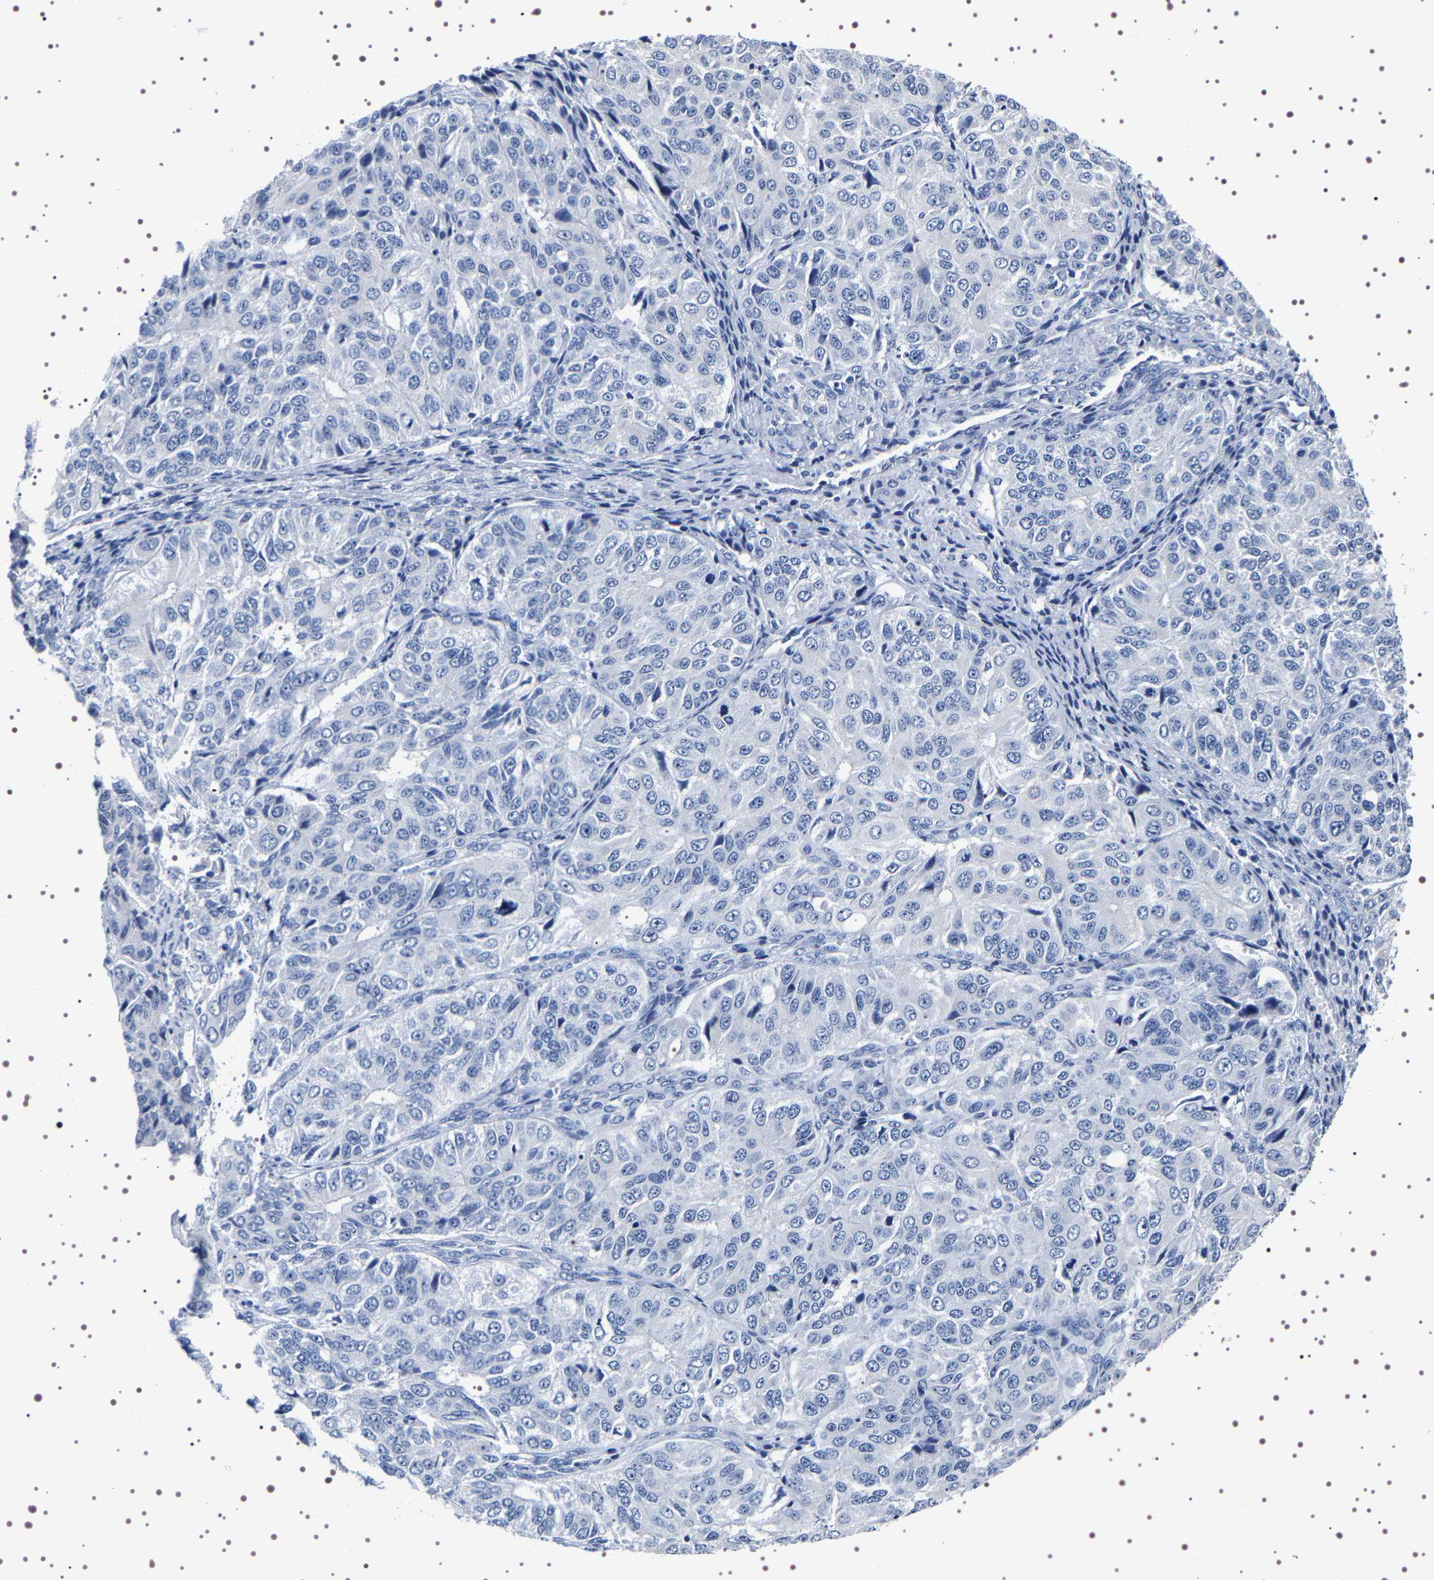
{"staining": {"intensity": "negative", "quantity": "none", "location": "none"}, "tissue": "ovarian cancer", "cell_type": "Tumor cells", "image_type": "cancer", "snomed": [{"axis": "morphology", "description": "Carcinoma, endometroid"}, {"axis": "topography", "description": "Ovary"}], "caption": "Ovarian endometroid carcinoma stained for a protein using immunohistochemistry (IHC) shows no positivity tumor cells.", "gene": "UBQLN3", "patient": {"sex": "female", "age": 51}}